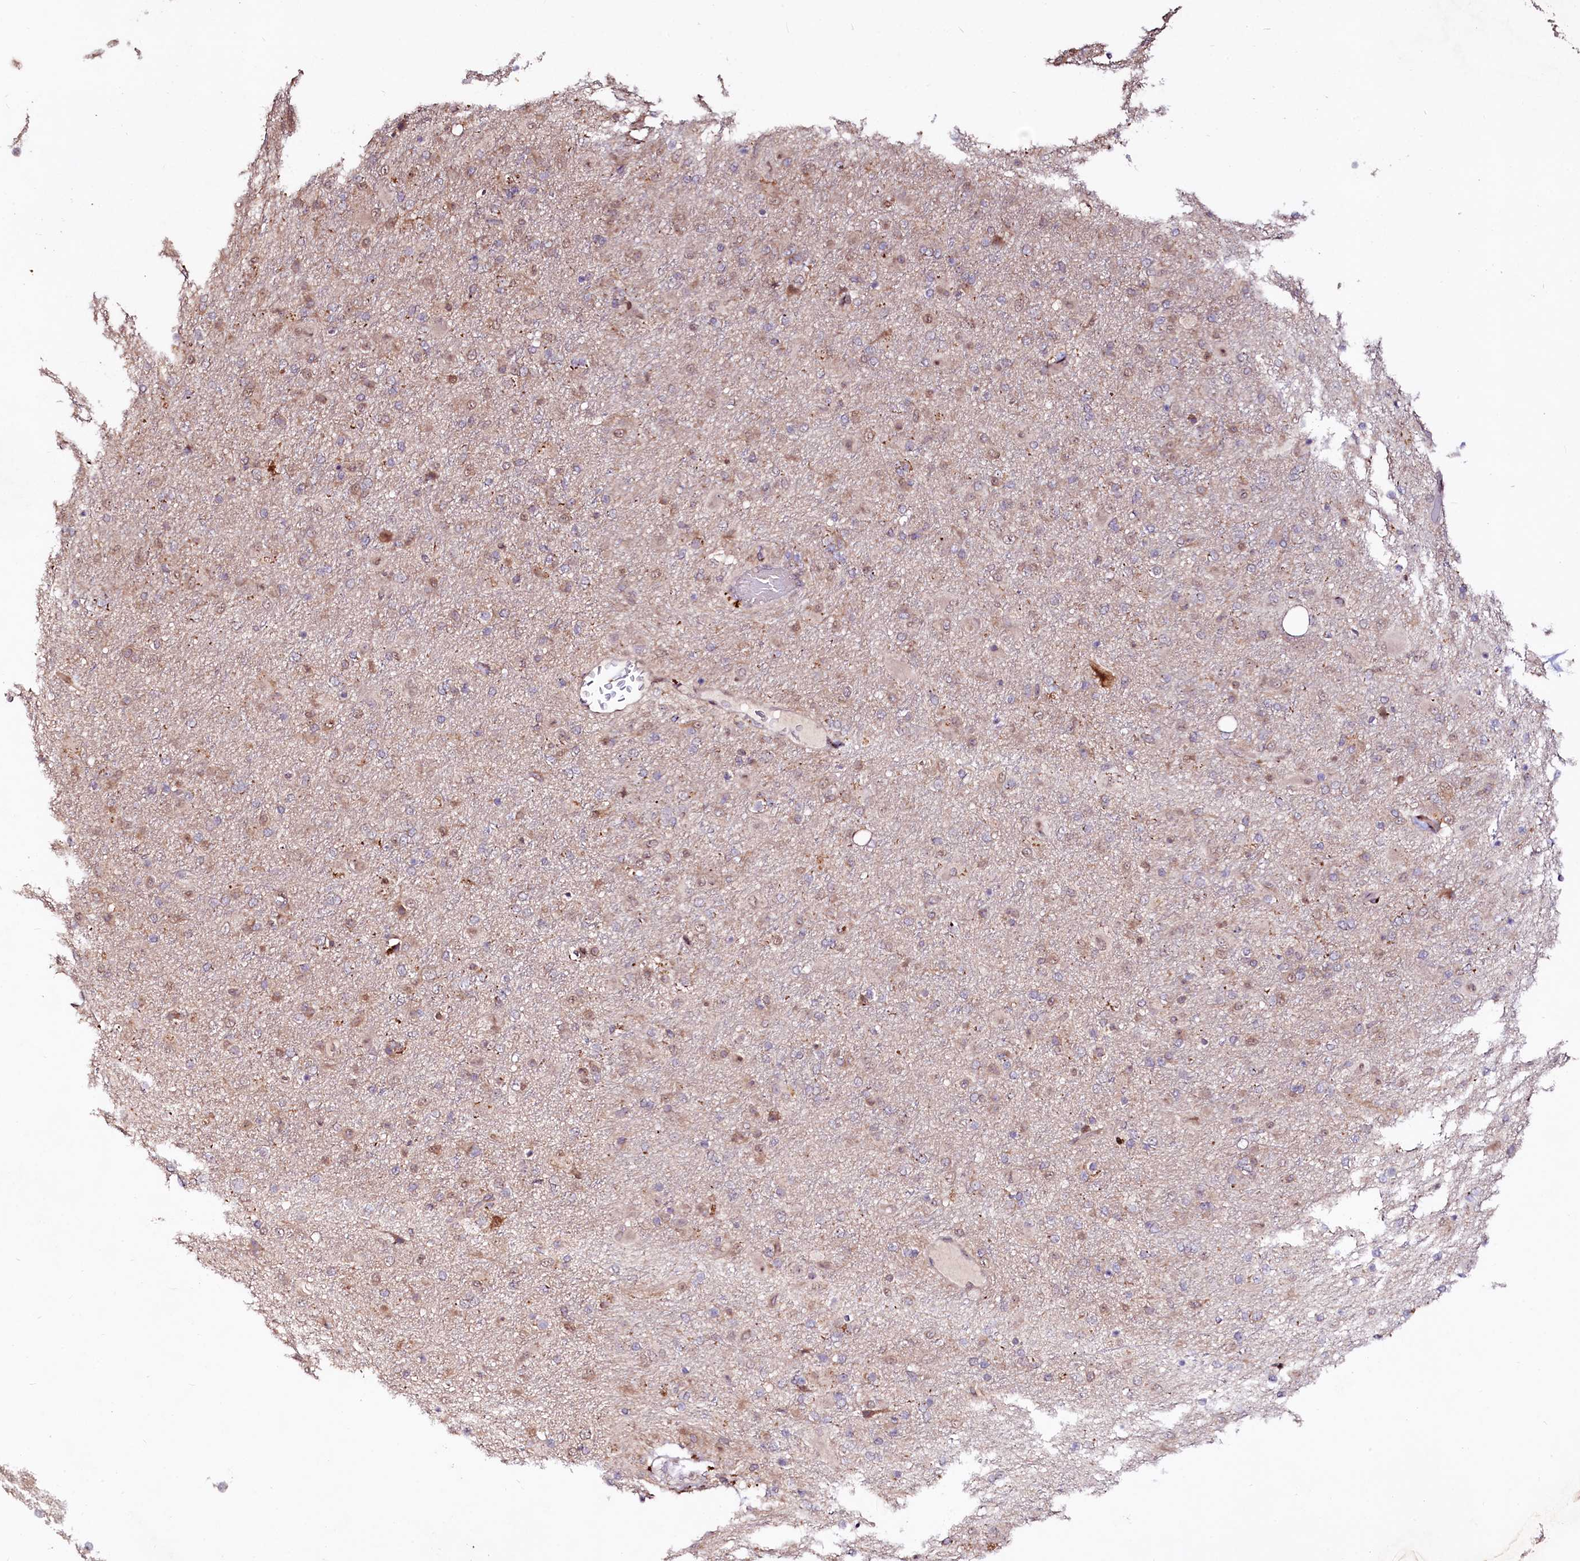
{"staining": {"intensity": "weak", "quantity": "<25%", "location": "cytoplasmic/membranous,nuclear"}, "tissue": "glioma", "cell_type": "Tumor cells", "image_type": "cancer", "snomed": [{"axis": "morphology", "description": "Glioma, malignant, Low grade"}, {"axis": "topography", "description": "Brain"}], "caption": "Human malignant glioma (low-grade) stained for a protein using immunohistochemistry (IHC) shows no expression in tumor cells.", "gene": "C5orf15", "patient": {"sex": "male", "age": 65}}